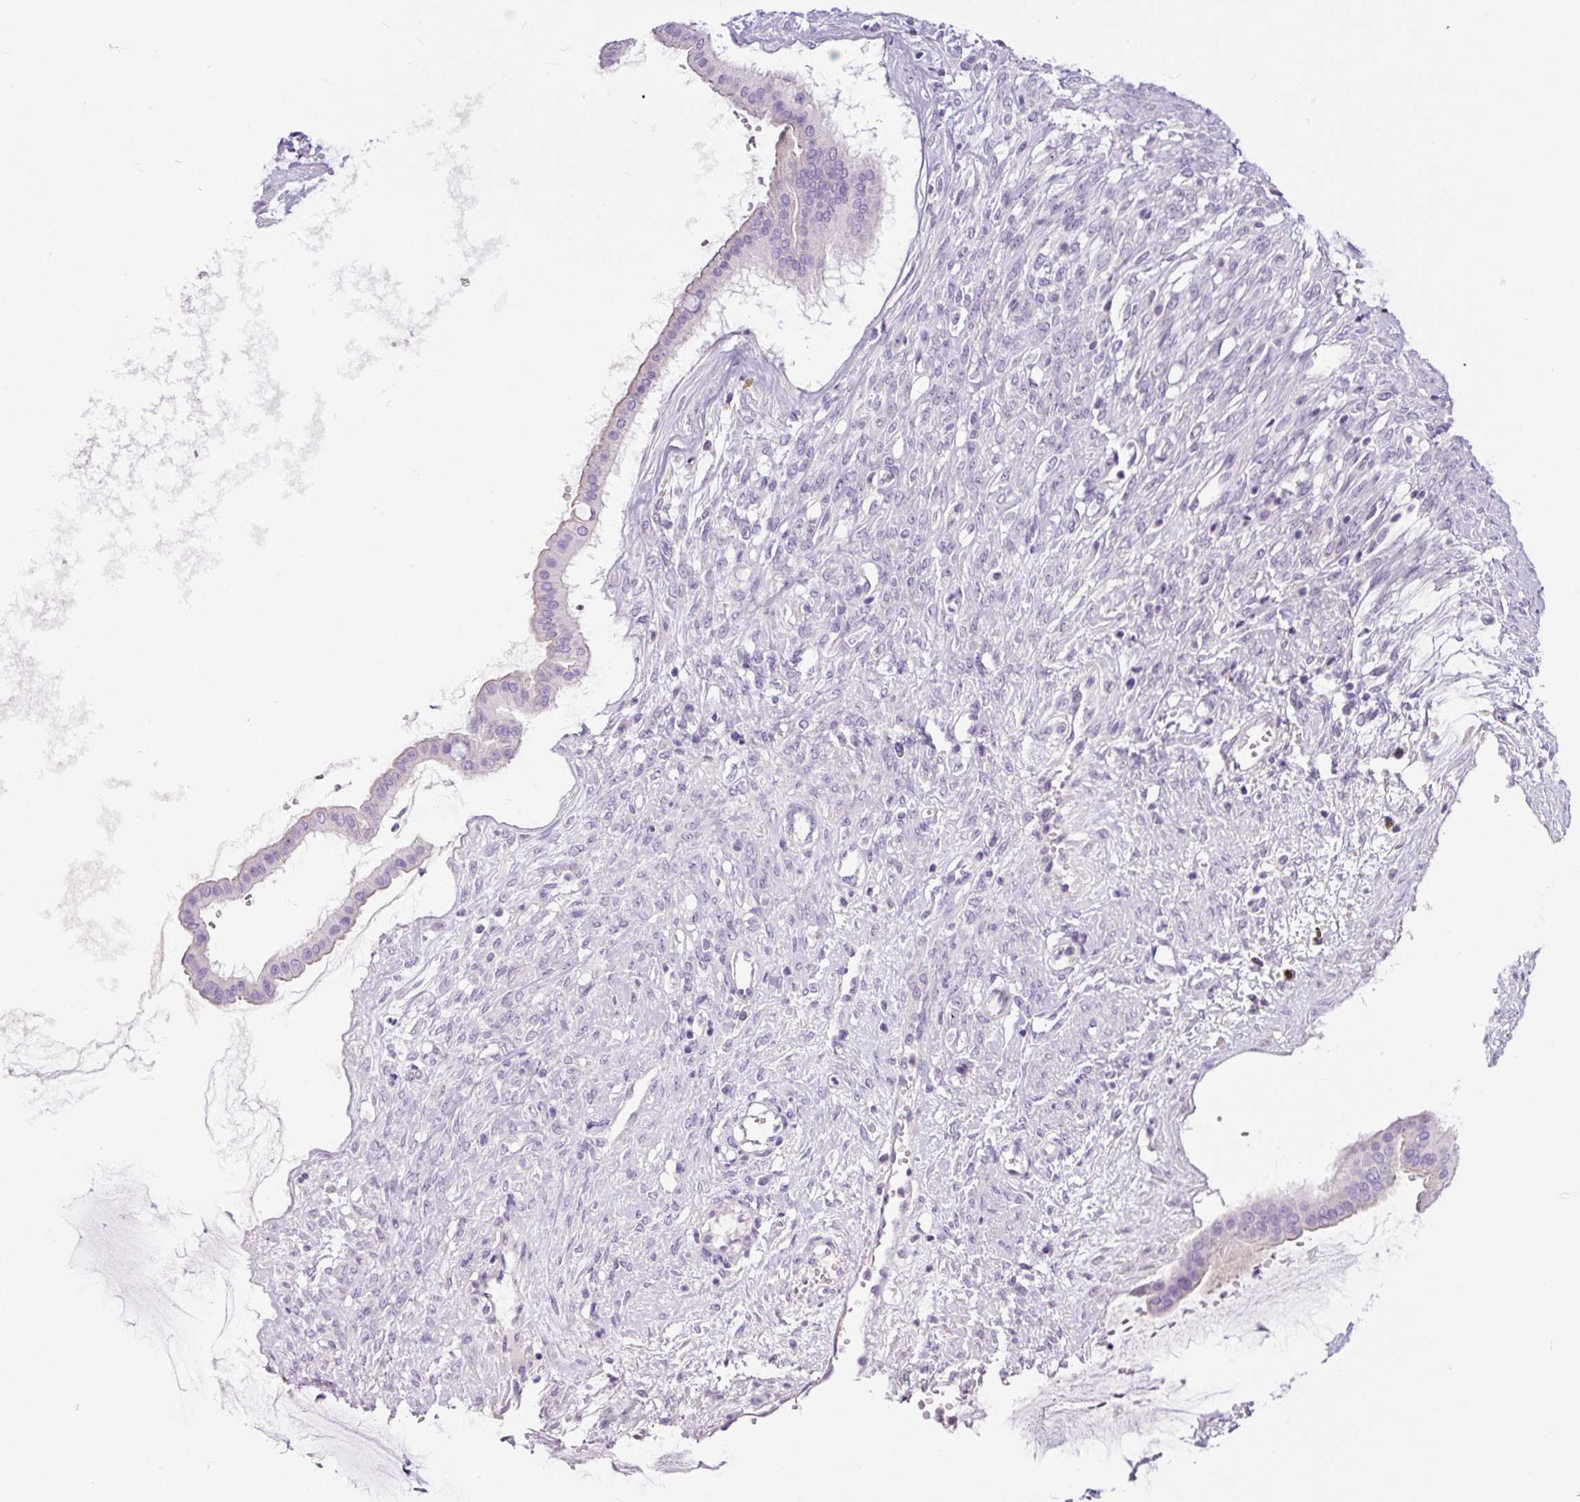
{"staining": {"intensity": "negative", "quantity": "none", "location": "none"}, "tissue": "ovarian cancer", "cell_type": "Tumor cells", "image_type": "cancer", "snomed": [{"axis": "morphology", "description": "Cystadenocarcinoma, mucinous, NOS"}, {"axis": "topography", "description": "Ovary"}], "caption": "Immunohistochemistry of ovarian cancer reveals no staining in tumor cells.", "gene": "RNF212B", "patient": {"sex": "female", "age": 73}}